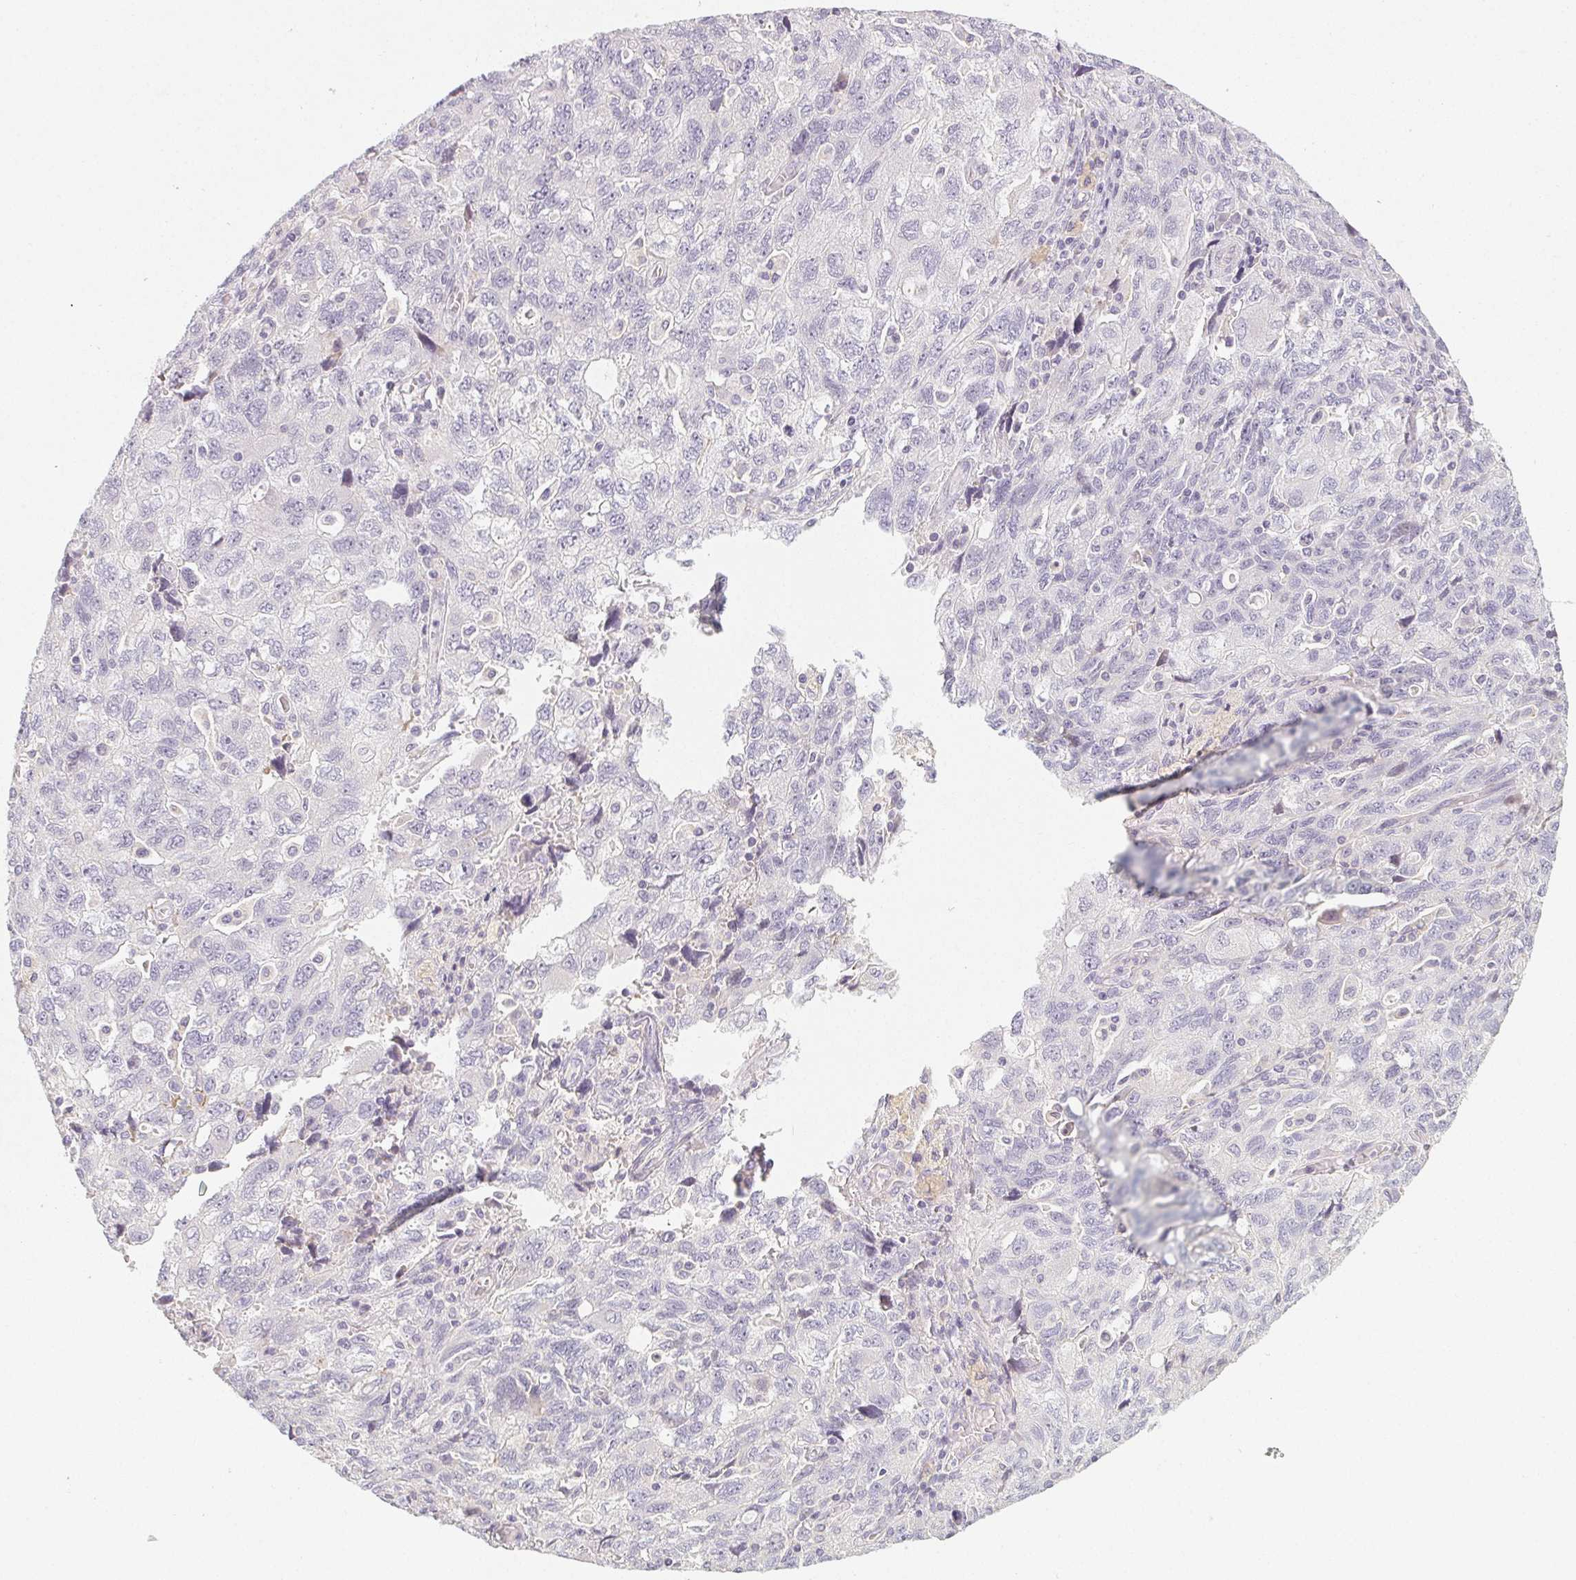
{"staining": {"intensity": "negative", "quantity": "none", "location": "none"}, "tissue": "ovarian cancer", "cell_type": "Tumor cells", "image_type": "cancer", "snomed": [{"axis": "morphology", "description": "Carcinoma, NOS"}, {"axis": "morphology", "description": "Cystadenocarcinoma, serous, NOS"}, {"axis": "topography", "description": "Ovary"}], "caption": "IHC micrograph of neoplastic tissue: human ovarian cancer stained with DAB (3,3'-diaminobenzidine) displays no significant protein expression in tumor cells. Nuclei are stained in blue.", "gene": "LRRC23", "patient": {"sex": "female", "age": 69}}